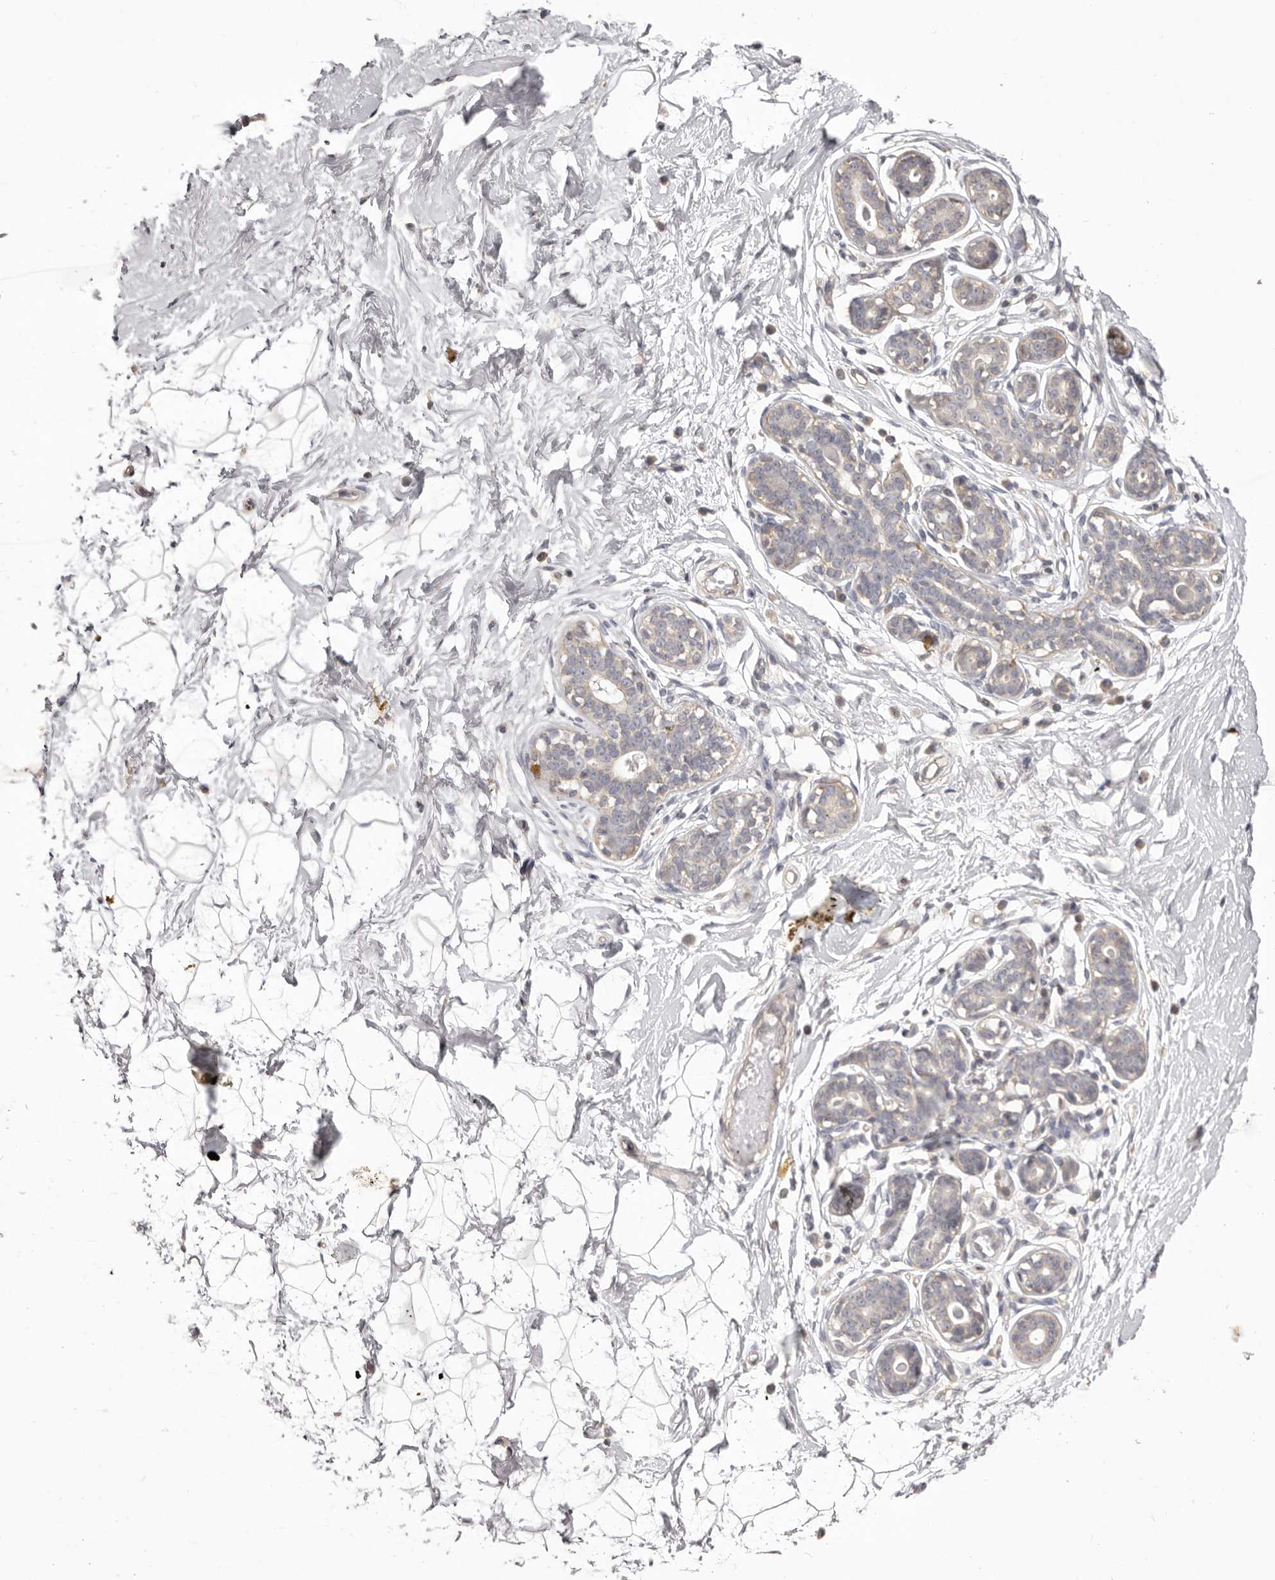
{"staining": {"intensity": "negative", "quantity": "none", "location": "none"}, "tissue": "breast", "cell_type": "Adipocytes", "image_type": "normal", "snomed": [{"axis": "morphology", "description": "Normal tissue, NOS"}, {"axis": "morphology", "description": "Adenoma, NOS"}, {"axis": "topography", "description": "Breast"}], "caption": "This is a histopathology image of immunohistochemistry (IHC) staining of benign breast, which shows no positivity in adipocytes.", "gene": "HRH1", "patient": {"sex": "female", "age": 23}}